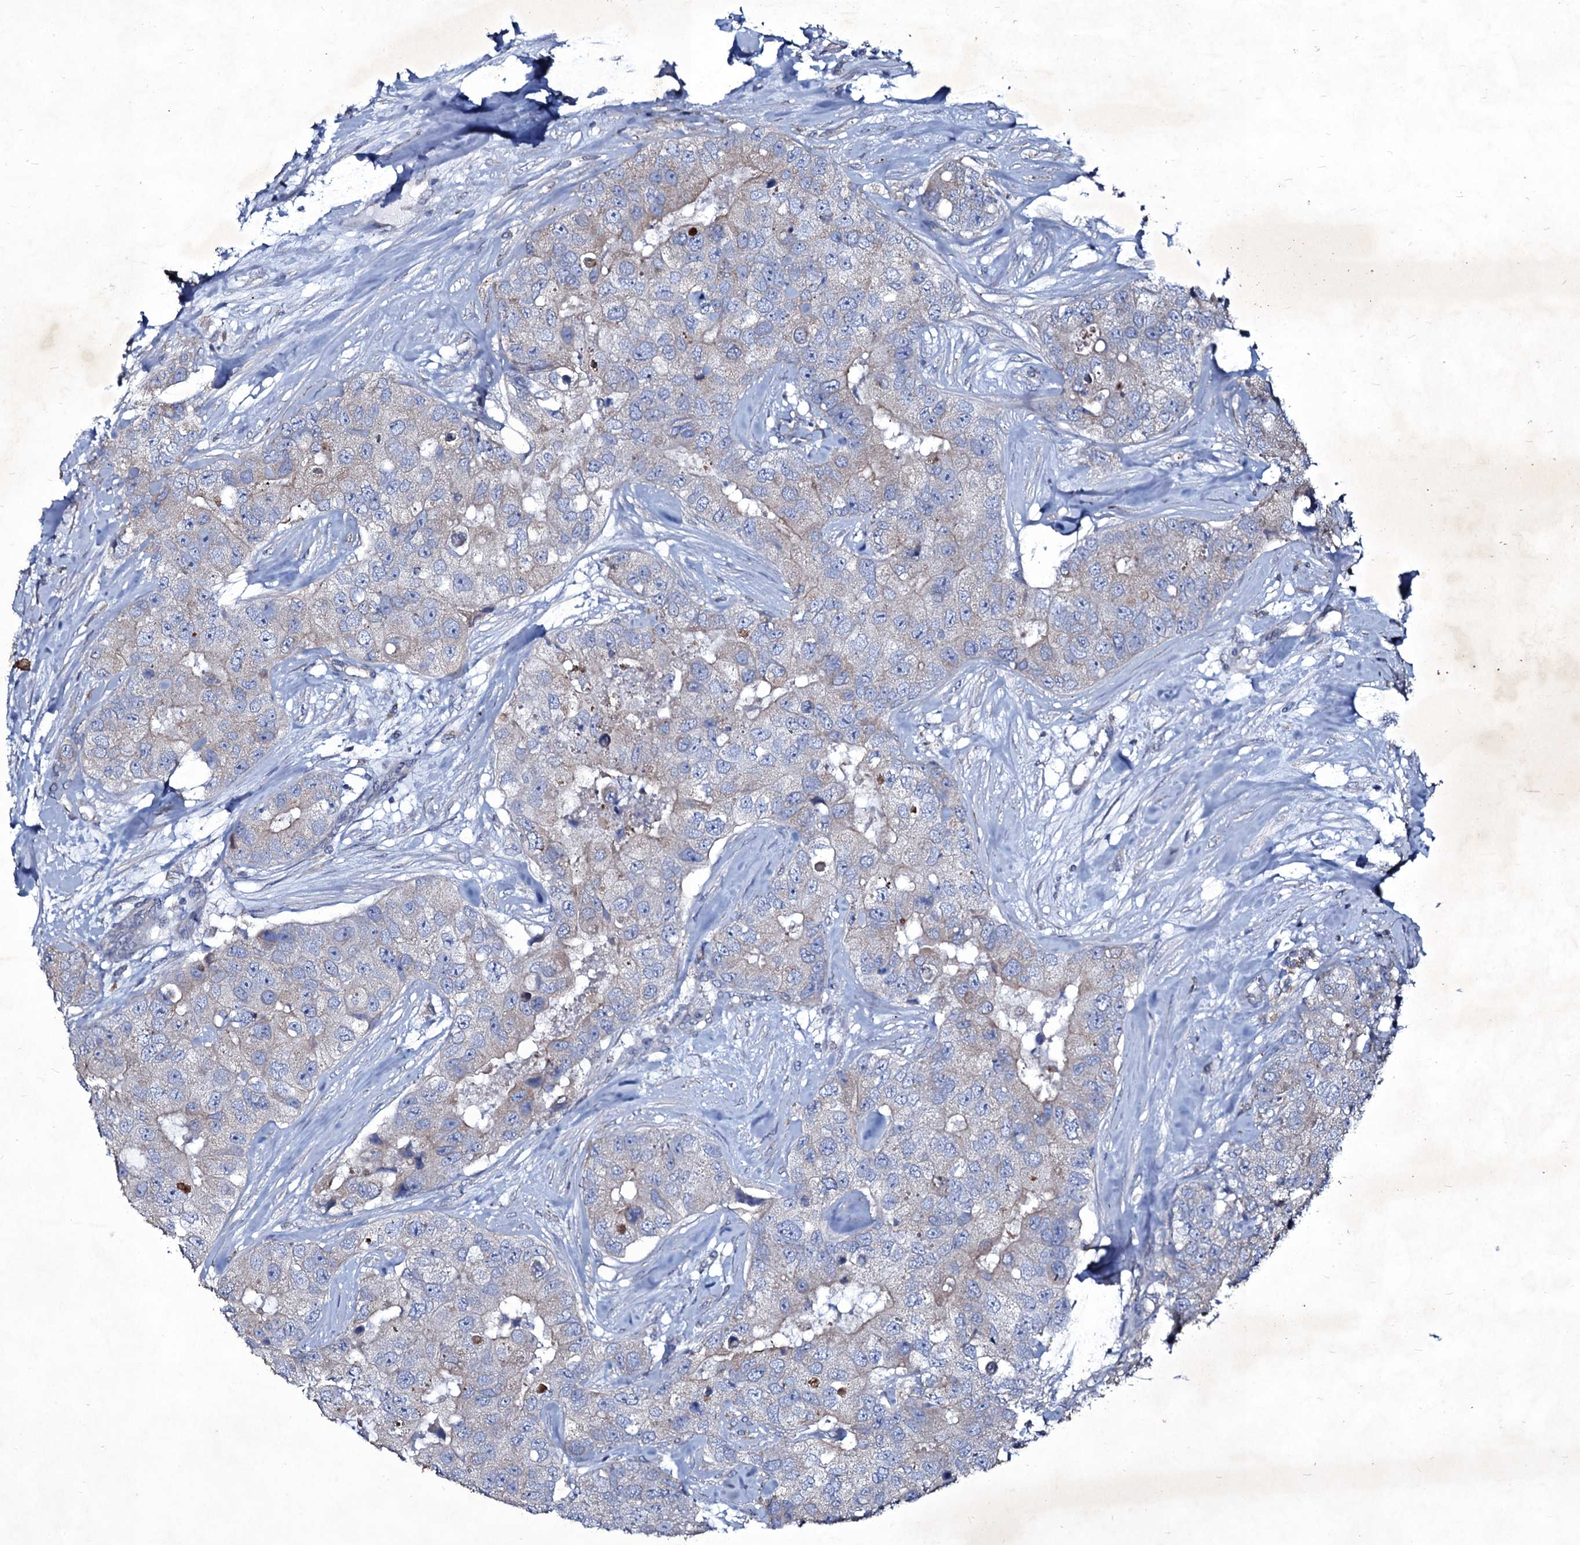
{"staining": {"intensity": "negative", "quantity": "none", "location": "none"}, "tissue": "breast cancer", "cell_type": "Tumor cells", "image_type": "cancer", "snomed": [{"axis": "morphology", "description": "Duct carcinoma"}, {"axis": "topography", "description": "Breast"}], "caption": "Intraductal carcinoma (breast) stained for a protein using immunohistochemistry (IHC) exhibits no staining tumor cells.", "gene": "SELENOT", "patient": {"sex": "female", "age": 62}}